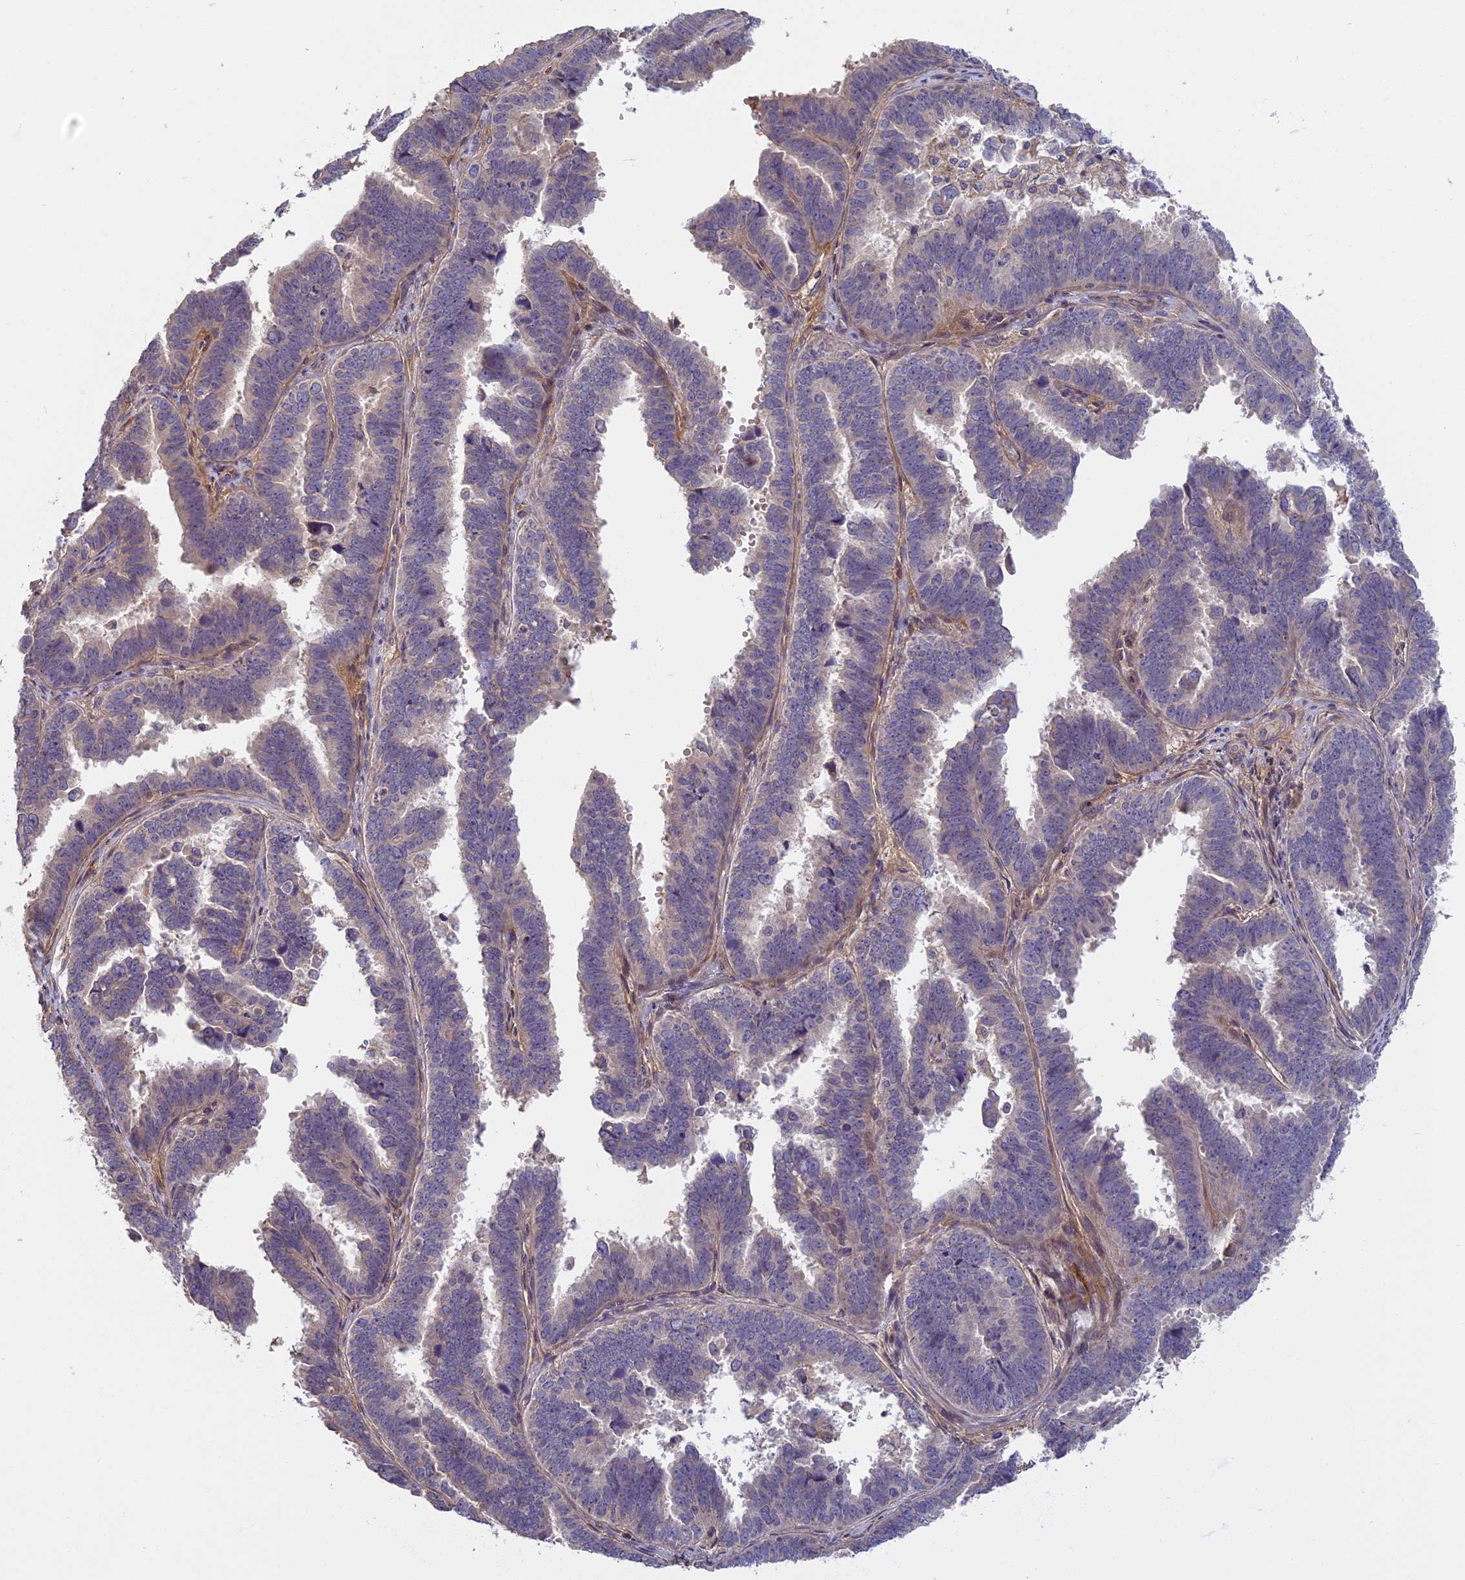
{"staining": {"intensity": "negative", "quantity": "none", "location": "none"}, "tissue": "endometrial cancer", "cell_type": "Tumor cells", "image_type": "cancer", "snomed": [{"axis": "morphology", "description": "Adenocarcinoma, NOS"}, {"axis": "topography", "description": "Endometrium"}], "caption": "The image demonstrates no significant staining in tumor cells of endometrial cancer (adenocarcinoma).", "gene": "AP4E1", "patient": {"sex": "female", "age": 75}}